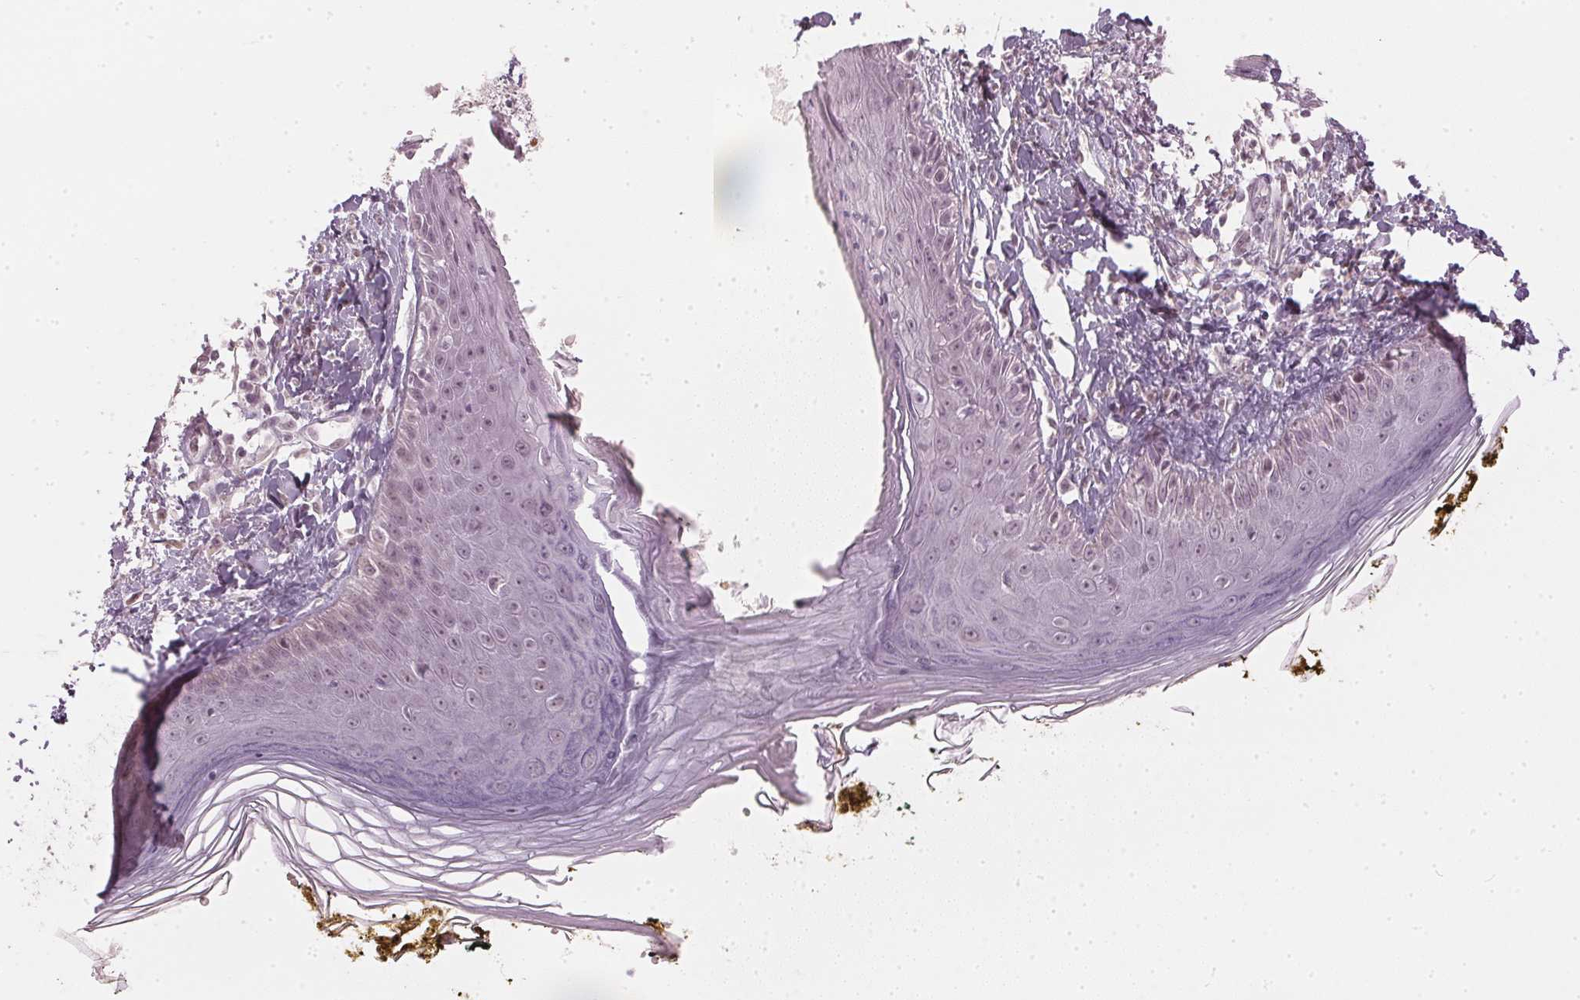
{"staining": {"intensity": "negative", "quantity": "none", "location": "none"}, "tissue": "skin", "cell_type": "Fibroblasts", "image_type": "normal", "snomed": [{"axis": "morphology", "description": "Normal tissue, NOS"}, {"axis": "topography", "description": "Skin"}], "caption": "This is a photomicrograph of immunohistochemistry (IHC) staining of benign skin, which shows no staining in fibroblasts.", "gene": "ENSG00000267001", "patient": {"sex": "male", "age": 76}}